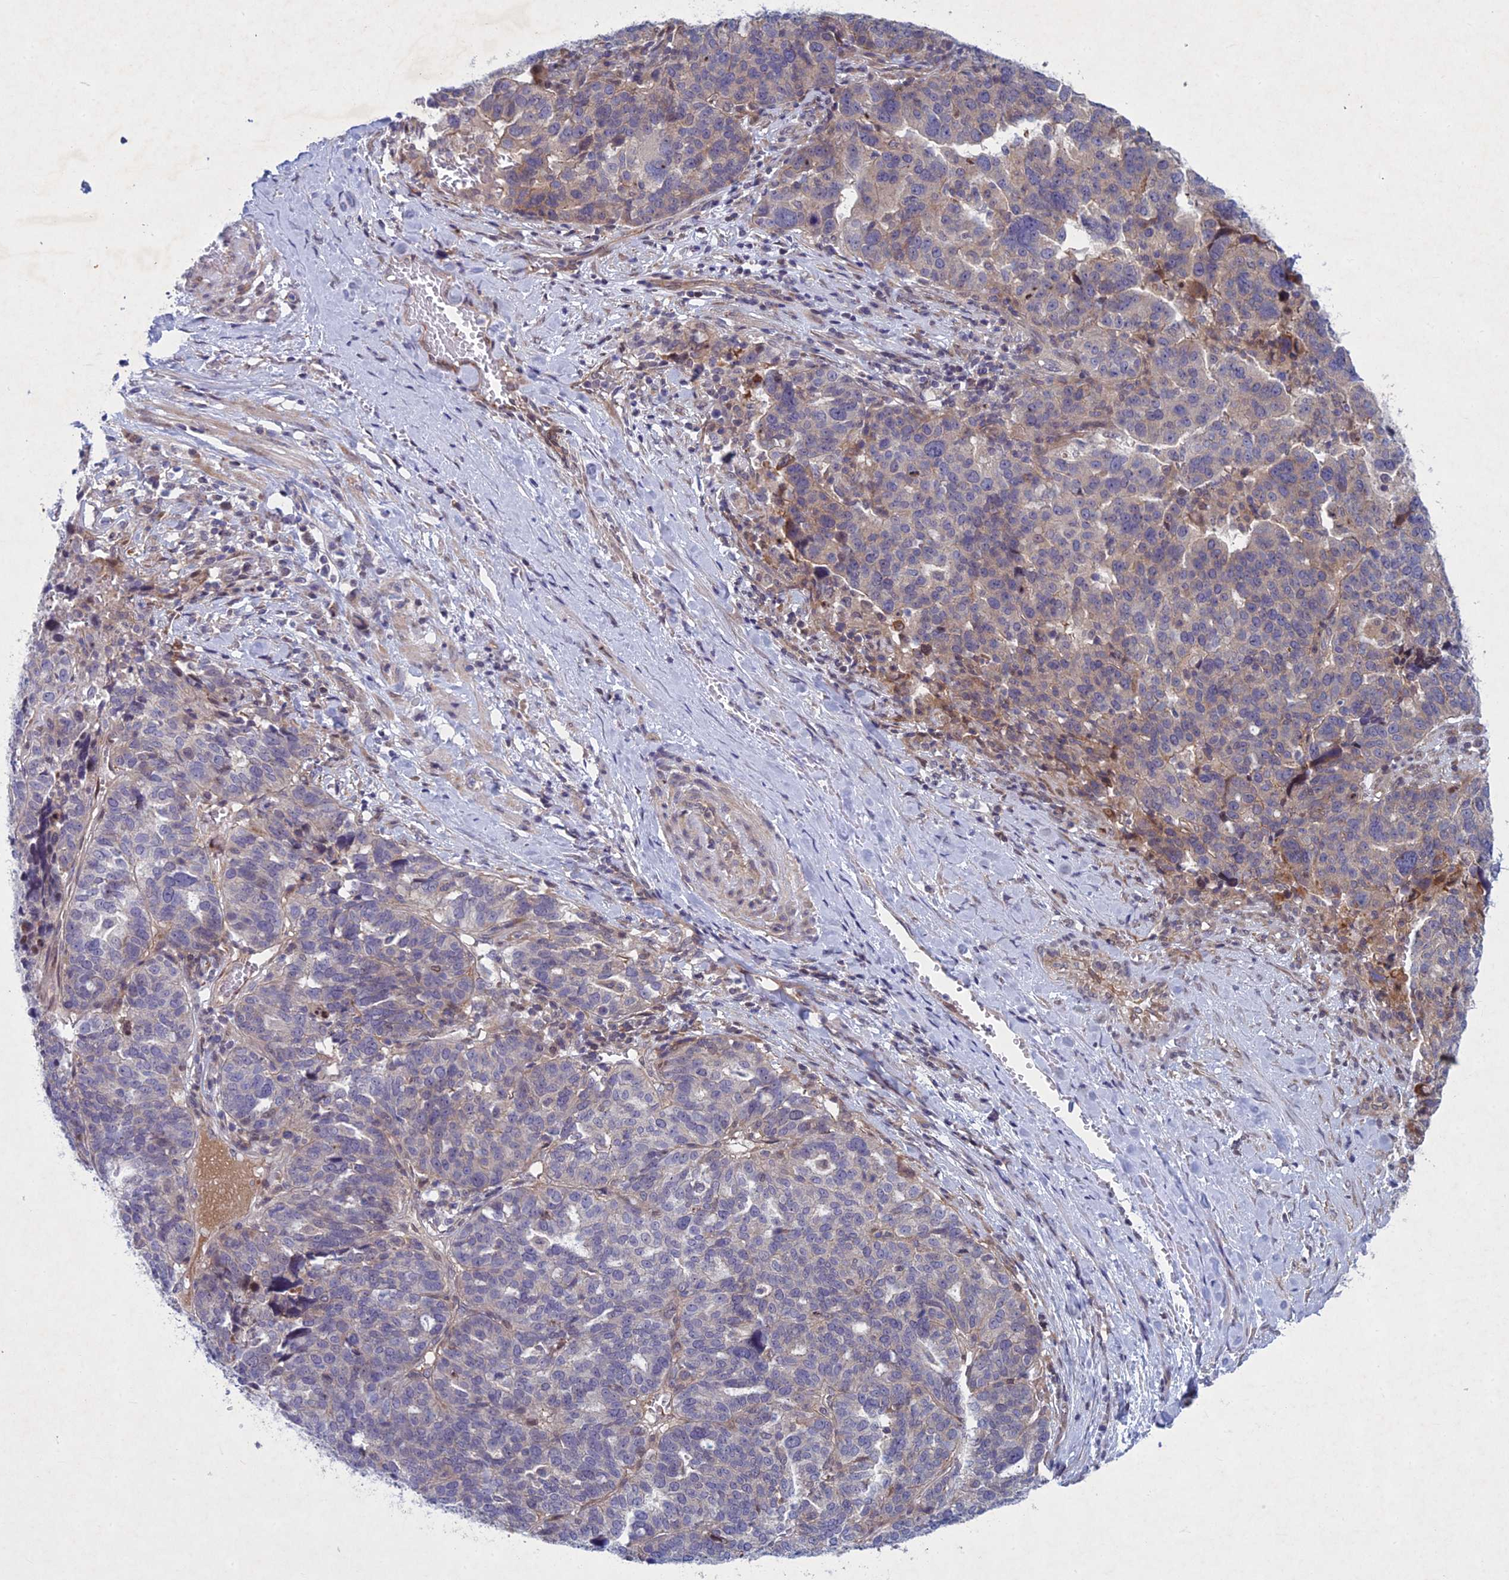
{"staining": {"intensity": "negative", "quantity": "none", "location": "none"}, "tissue": "ovarian cancer", "cell_type": "Tumor cells", "image_type": "cancer", "snomed": [{"axis": "morphology", "description": "Cystadenocarcinoma, serous, NOS"}, {"axis": "topography", "description": "Ovary"}], "caption": "The immunohistochemistry (IHC) micrograph has no significant staining in tumor cells of ovarian cancer (serous cystadenocarcinoma) tissue.", "gene": "PTHLH", "patient": {"sex": "female", "age": 59}}